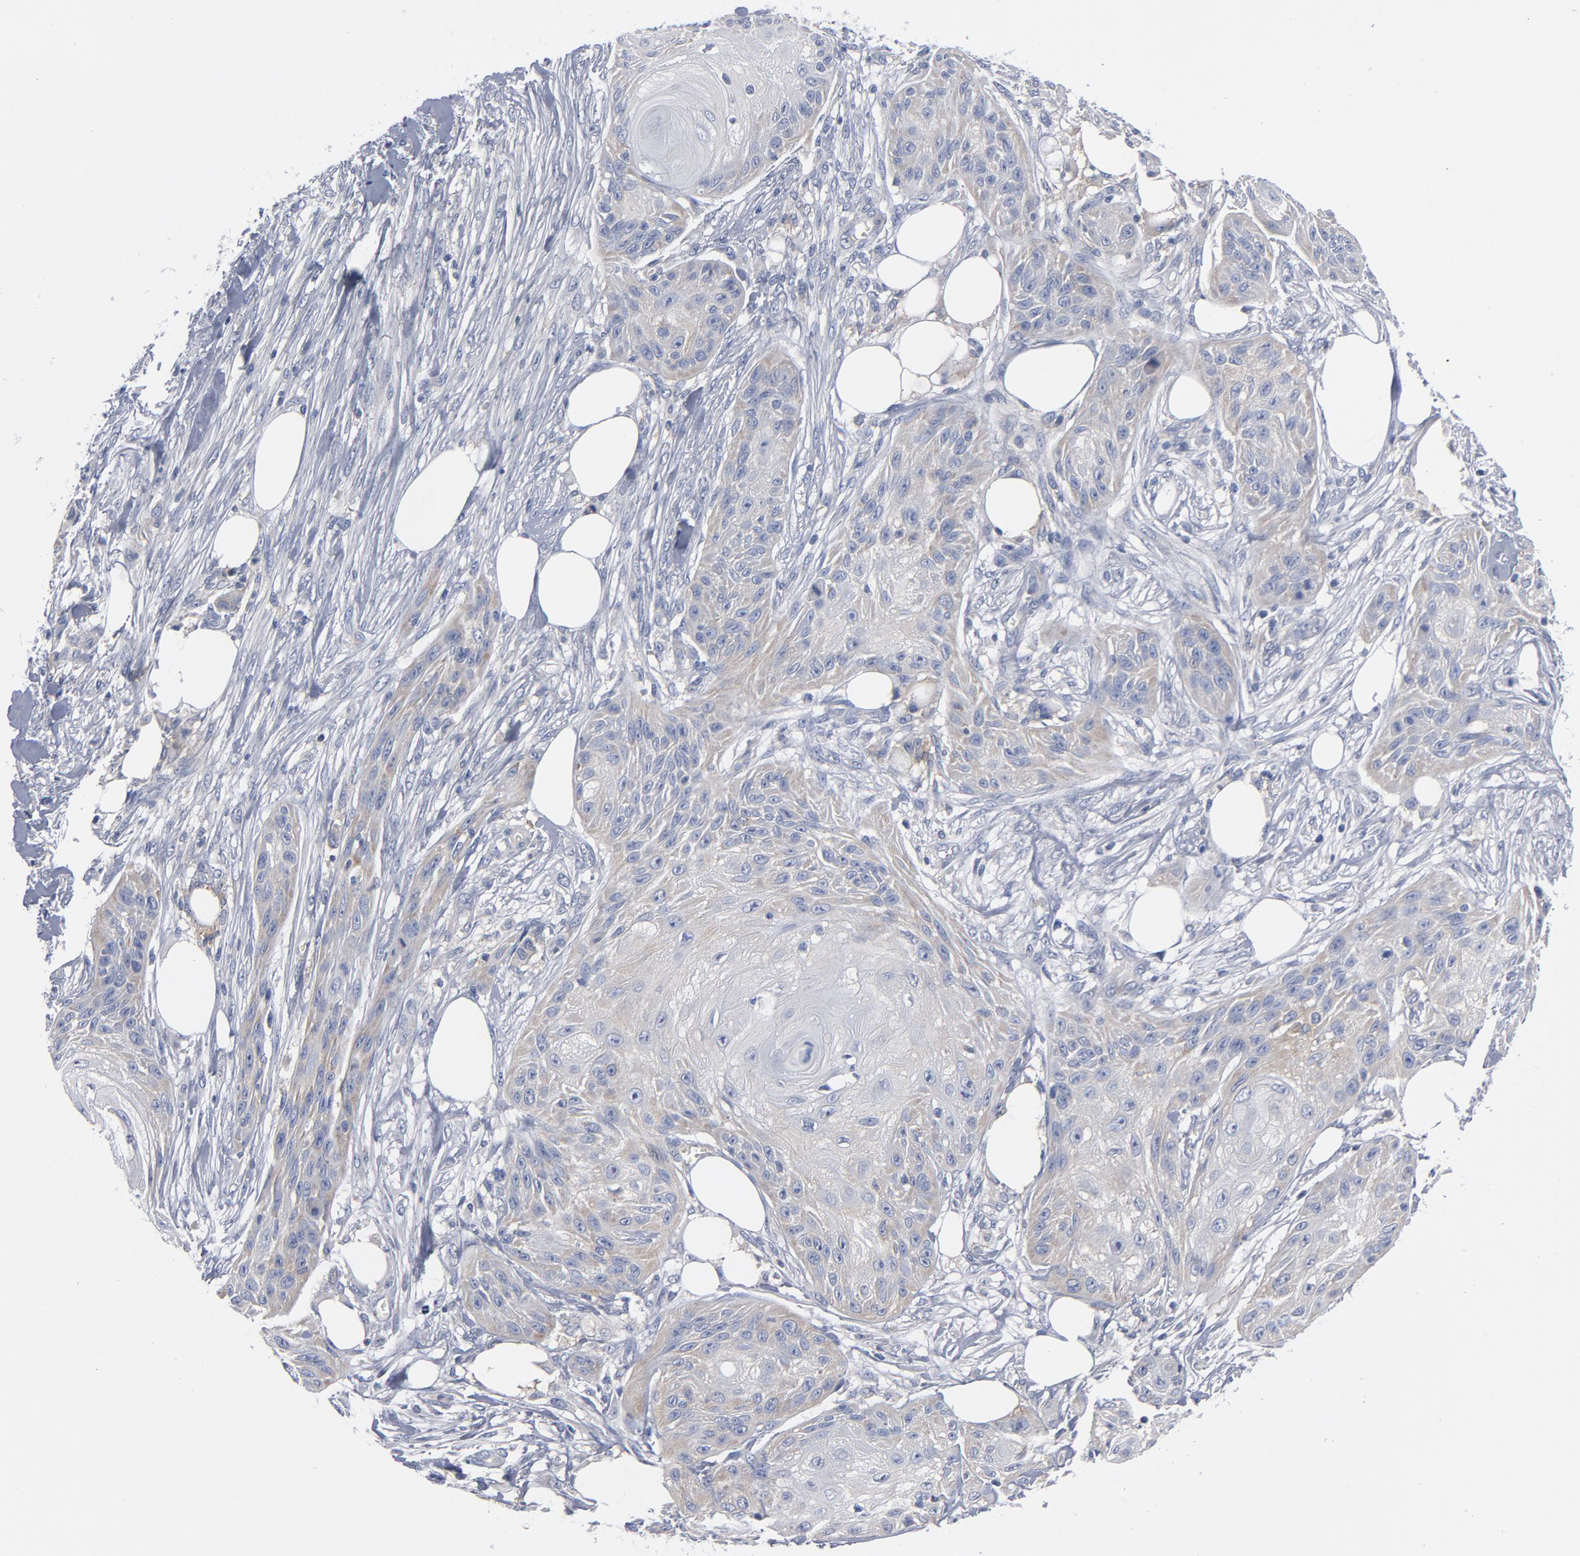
{"staining": {"intensity": "weak", "quantity": "<25%", "location": "cytoplasmic/membranous"}, "tissue": "skin cancer", "cell_type": "Tumor cells", "image_type": "cancer", "snomed": [{"axis": "morphology", "description": "Squamous cell carcinoma, NOS"}, {"axis": "topography", "description": "Skin"}], "caption": "Immunohistochemistry photomicrograph of neoplastic tissue: skin cancer stained with DAB reveals no significant protein expression in tumor cells.", "gene": "CD86", "patient": {"sex": "female", "age": 88}}